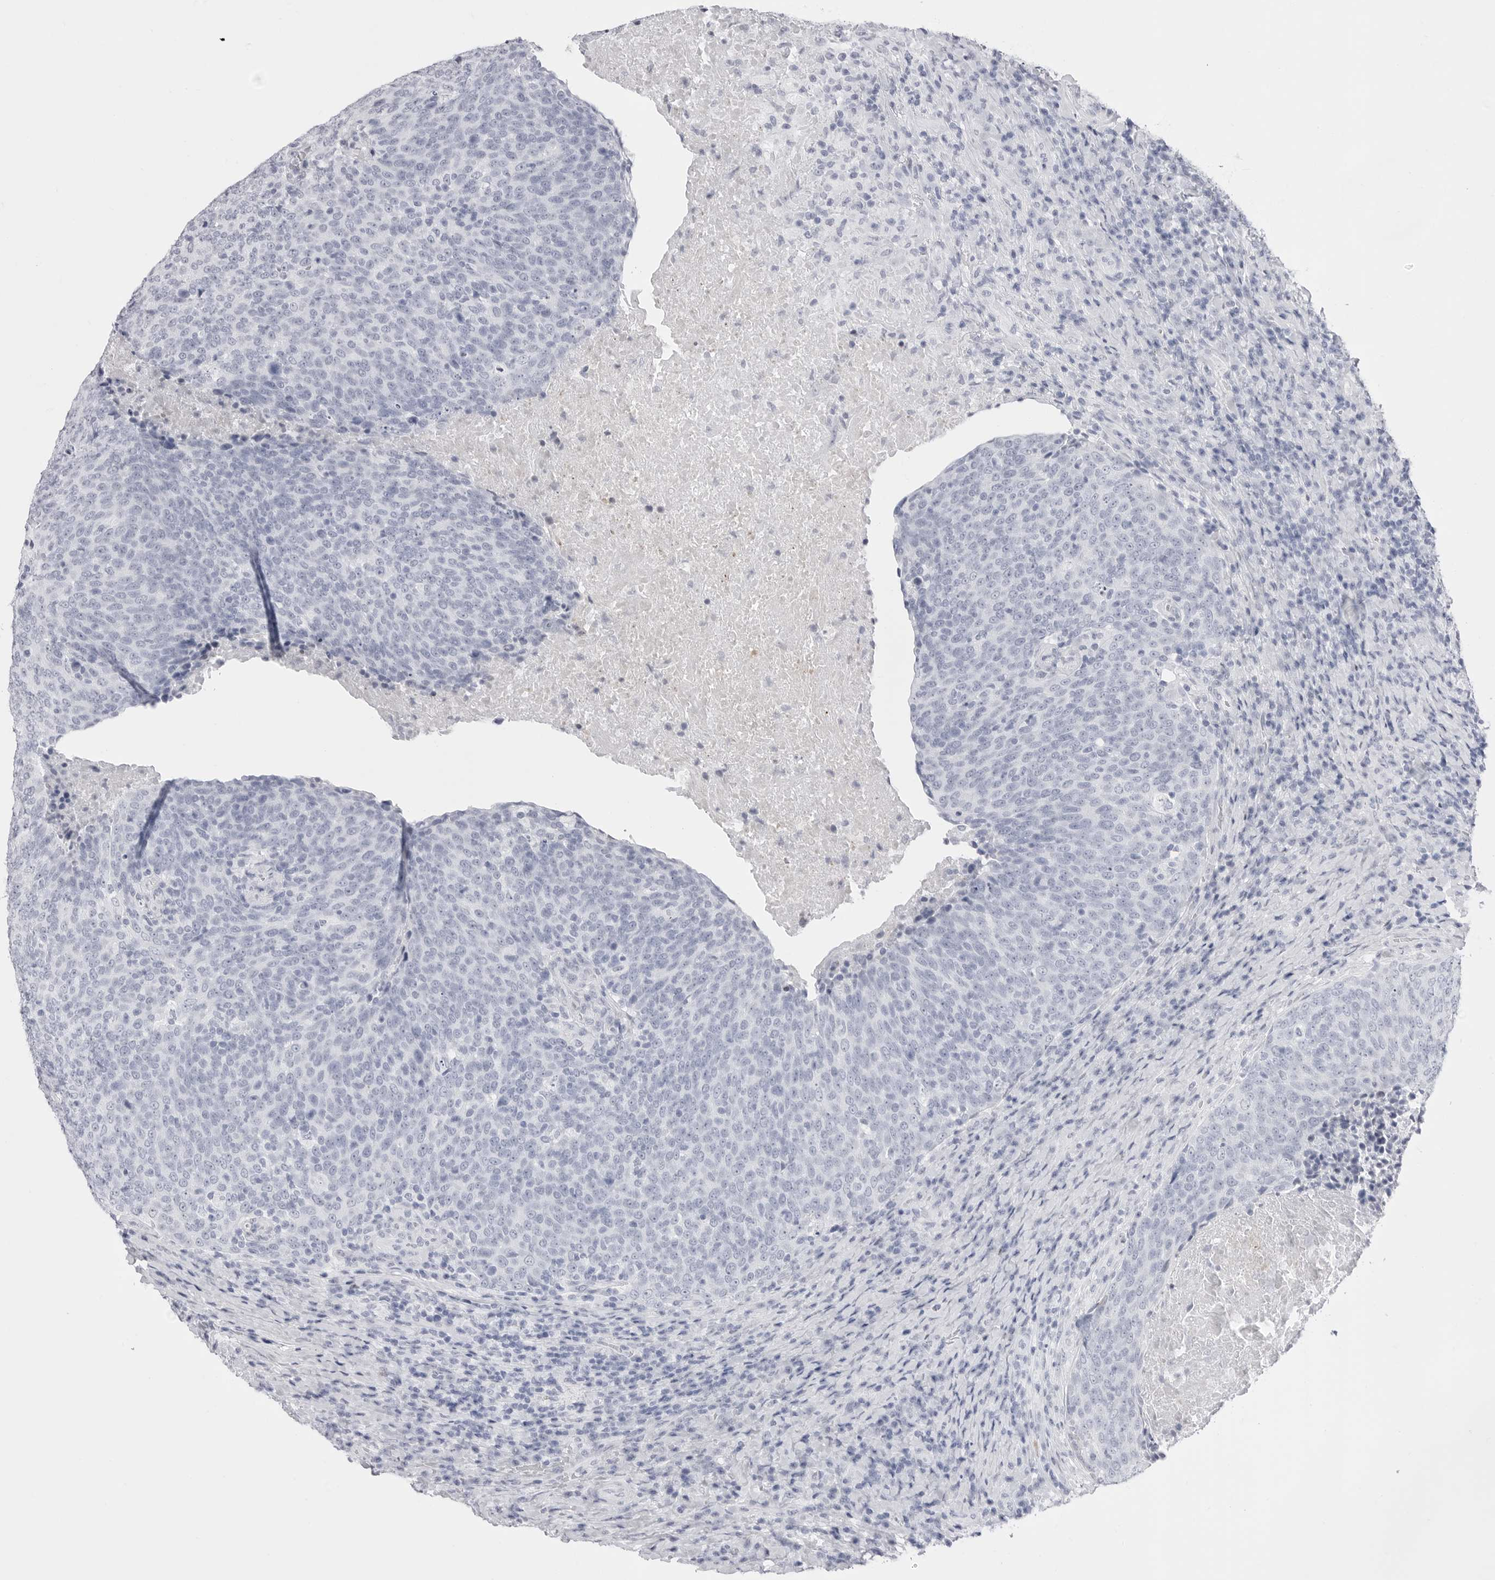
{"staining": {"intensity": "negative", "quantity": "none", "location": "none"}, "tissue": "head and neck cancer", "cell_type": "Tumor cells", "image_type": "cancer", "snomed": [{"axis": "morphology", "description": "Squamous cell carcinoma, NOS"}, {"axis": "morphology", "description": "Squamous cell carcinoma, metastatic, NOS"}, {"axis": "topography", "description": "Lymph node"}, {"axis": "topography", "description": "Head-Neck"}], "caption": "Immunohistochemistry (IHC) photomicrograph of neoplastic tissue: head and neck metastatic squamous cell carcinoma stained with DAB displays no significant protein staining in tumor cells.", "gene": "TSSK1B", "patient": {"sex": "male", "age": 62}}